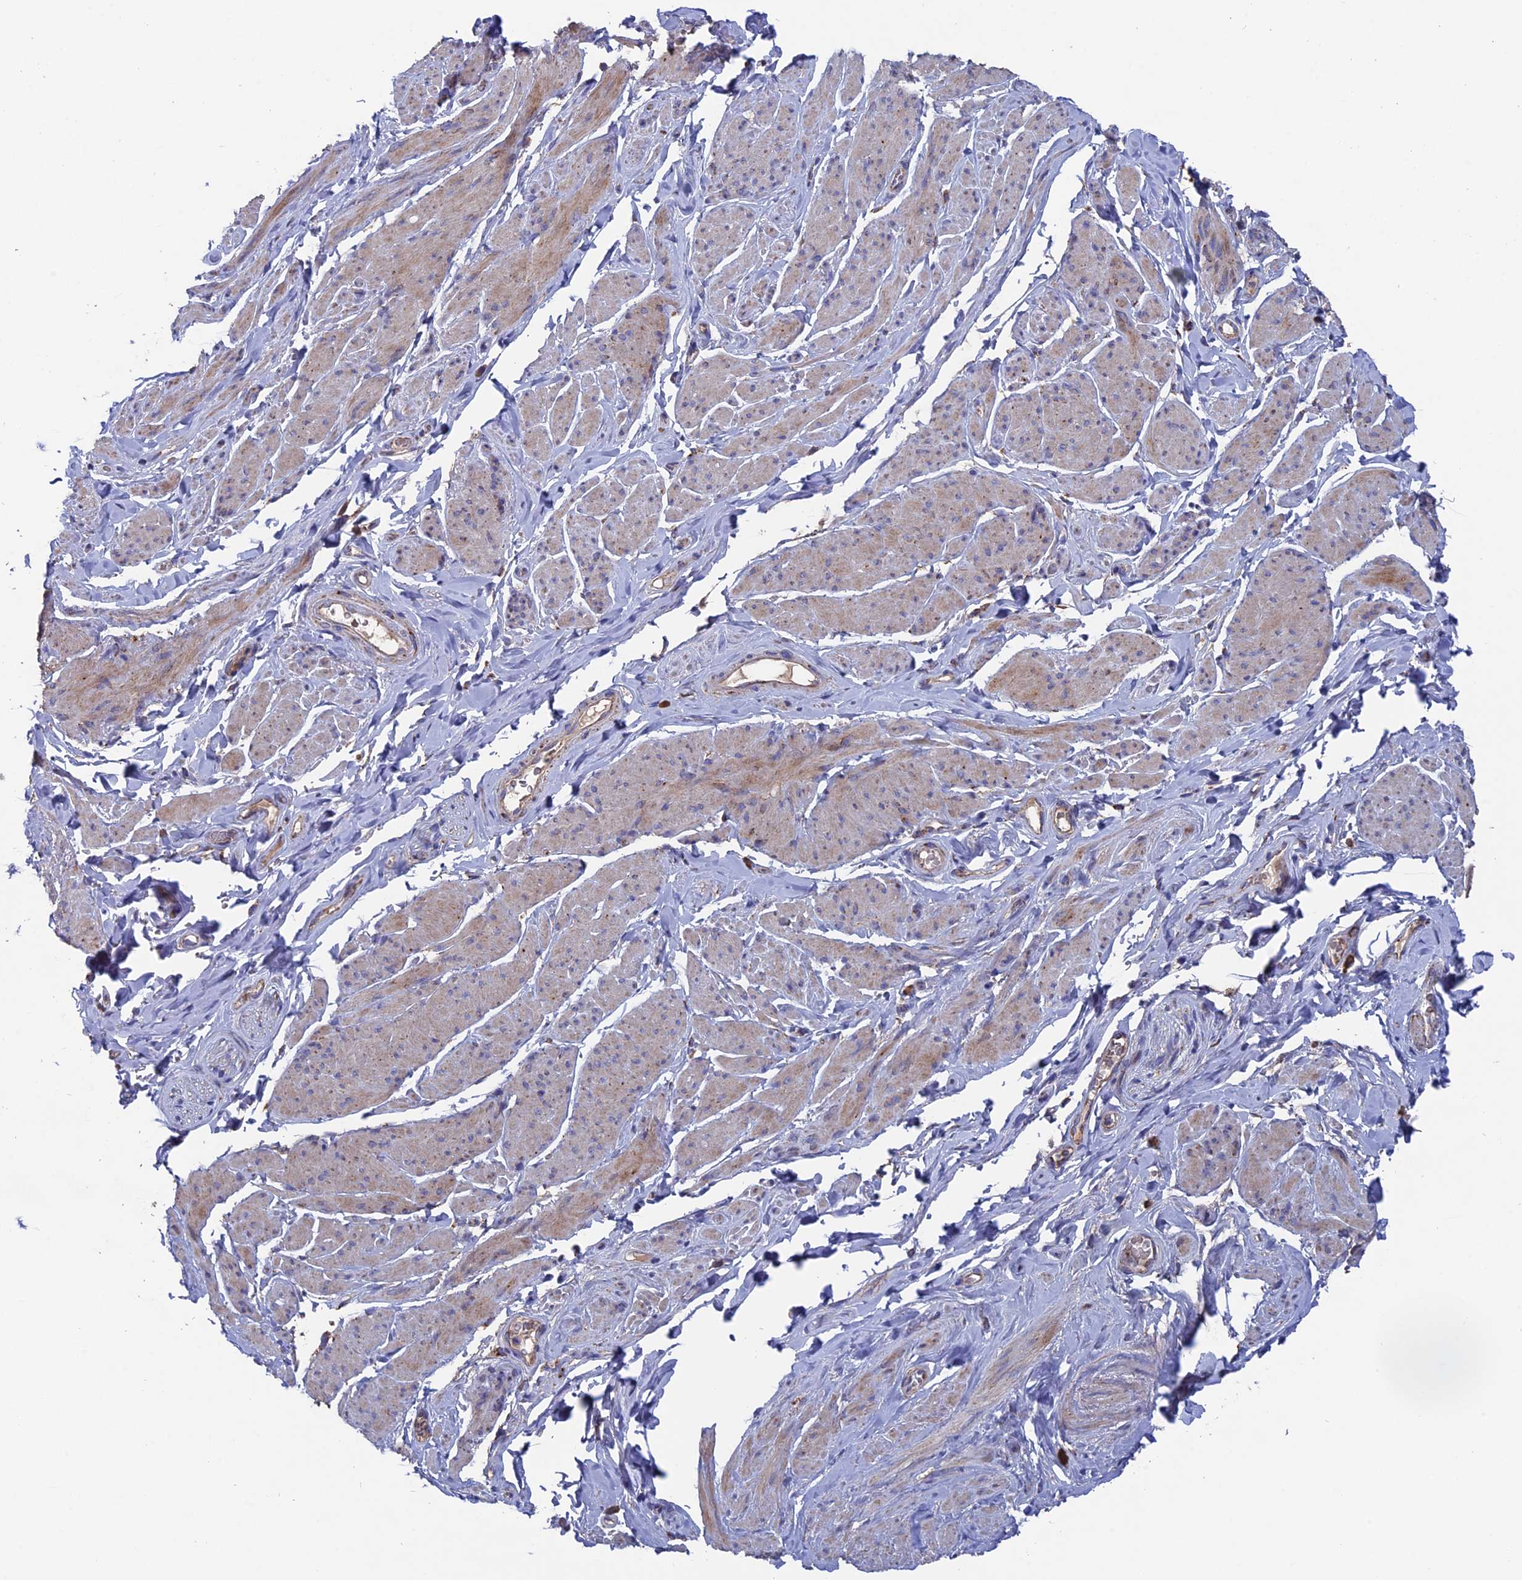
{"staining": {"intensity": "weak", "quantity": "25%-75%", "location": "cytoplasmic/membranous"}, "tissue": "smooth muscle", "cell_type": "Smooth muscle cells", "image_type": "normal", "snomed": [{"axis": "morphology", "description": "Normal tissue, NOS"}, {"axis": "topography", "description": "Smooth muscle"}, {"axis": "topography", "description": "Peripheral nerve tissue"}], "caption": "Smooth muscle stained for a protein (brown) reveals weak cytoplasmic/membranous positive staining in approximately 25%-75% of smooth muscle cells.", "gene": "TGFA", "patient": {"sex": "male", "age": 69}}